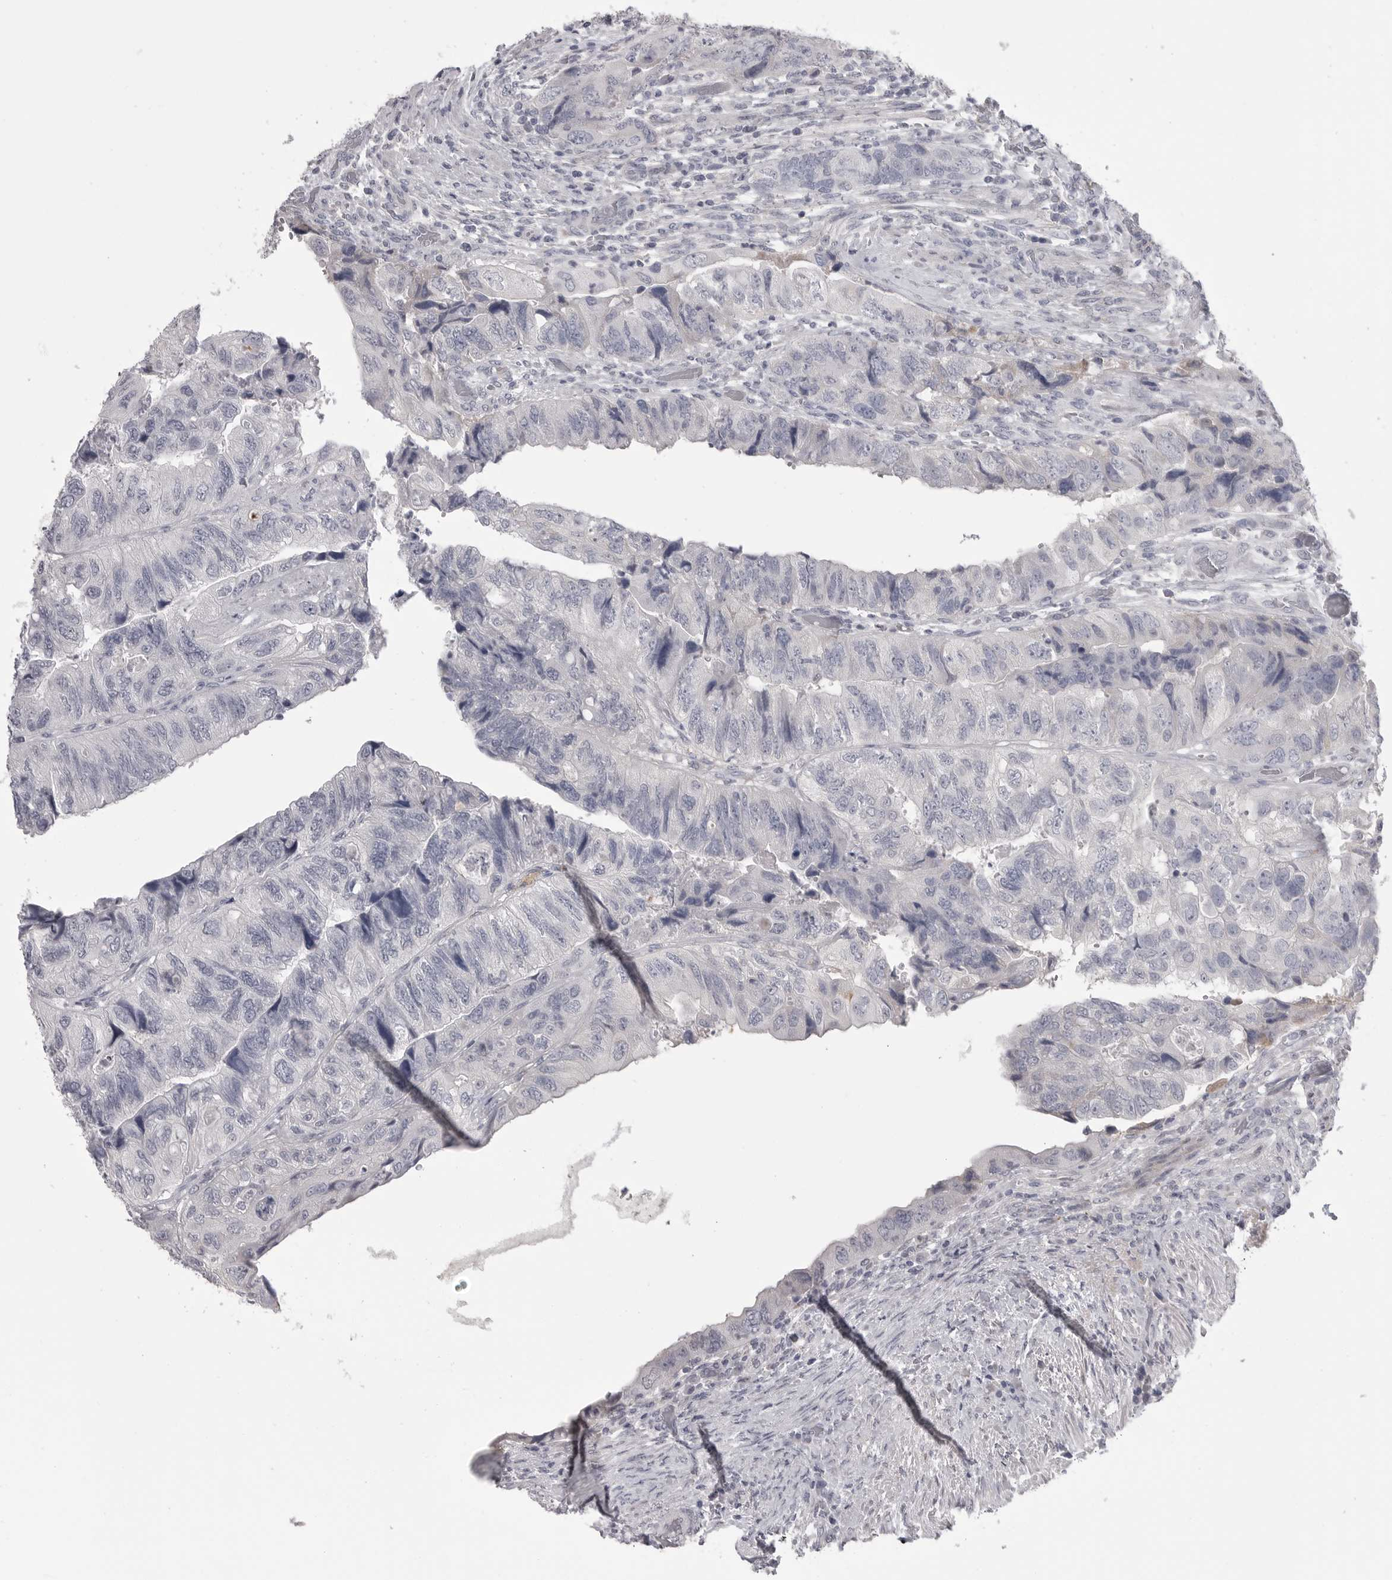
{"staining": {"intensity": "negative", "quantity": "none", "location": "none"}, "tissue": "colorectal cancer", "cell_type": "Tumor cells", "image_type": "cancer", "snomed": [{"axis": "morphology", "description": "Adenocarcinoma, NOS"}, {"axis": "topography", "description": "Rectum"}], "caption": "Tumor cells are negative for protein expression in human adenocarcinoma (colorectal).", "gene": "SERPING1", "patient": {"sex": "male", "age": 63}}